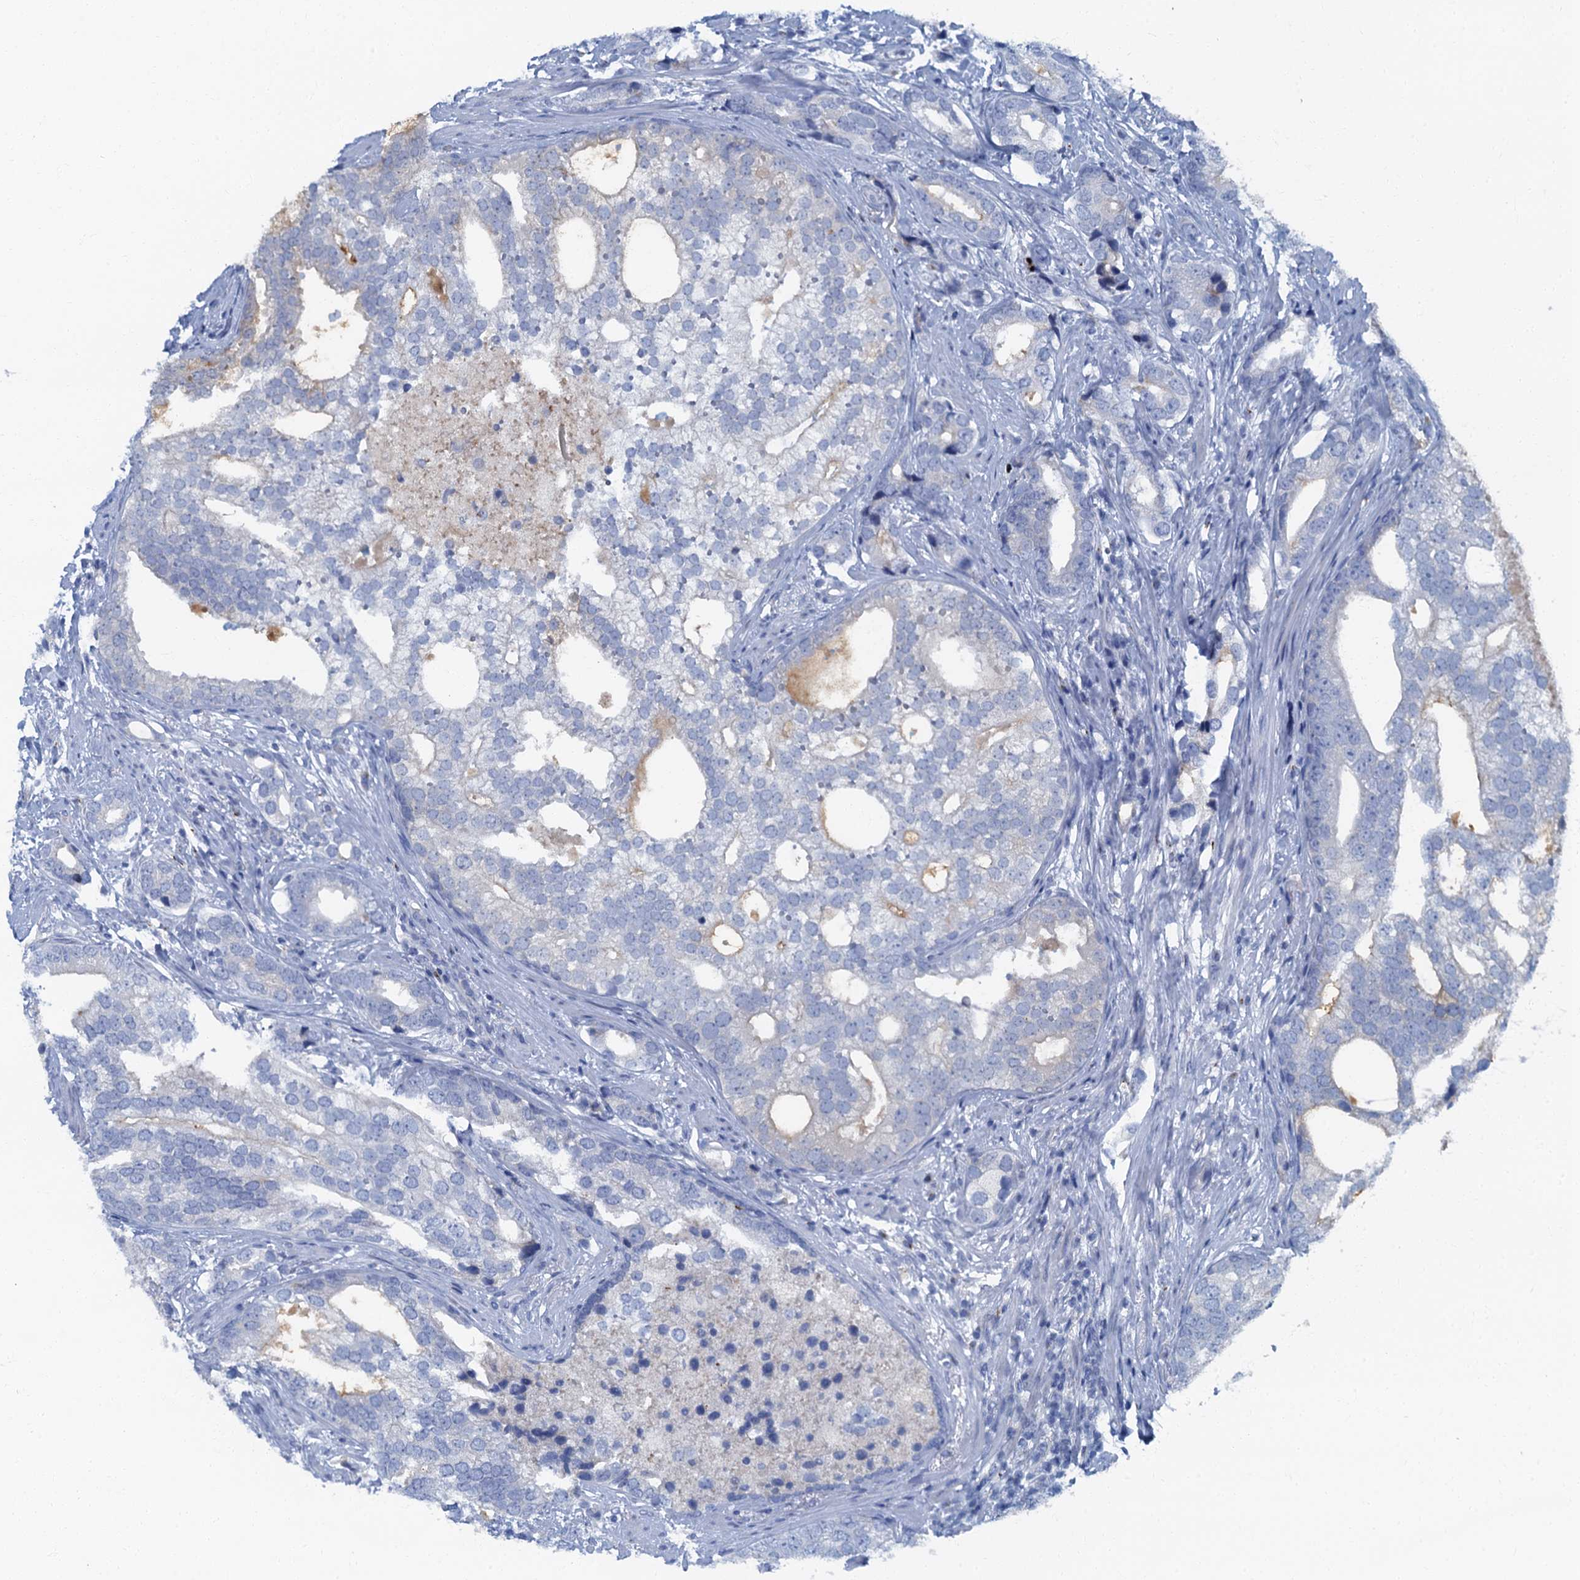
{"staining": {"intensity": "negative", "quantity": "none", "location": "none"}, "tissue": "prostate cancer", "cell_type": "Tumor cells", "image_type": "cancer", "snomed": [{"axis": "morphology", "description": "Adenocarcinoma, High grade"}, {"axis": "topography", "description": "Prostate"}], "caption": "This is a micrograph of IHC staining of high-grade adenocarcinoma (prostate), which shows no staining in tumor cells.", "gene": "LYPD3", "patient": {"sex": "male", "age": 75}}